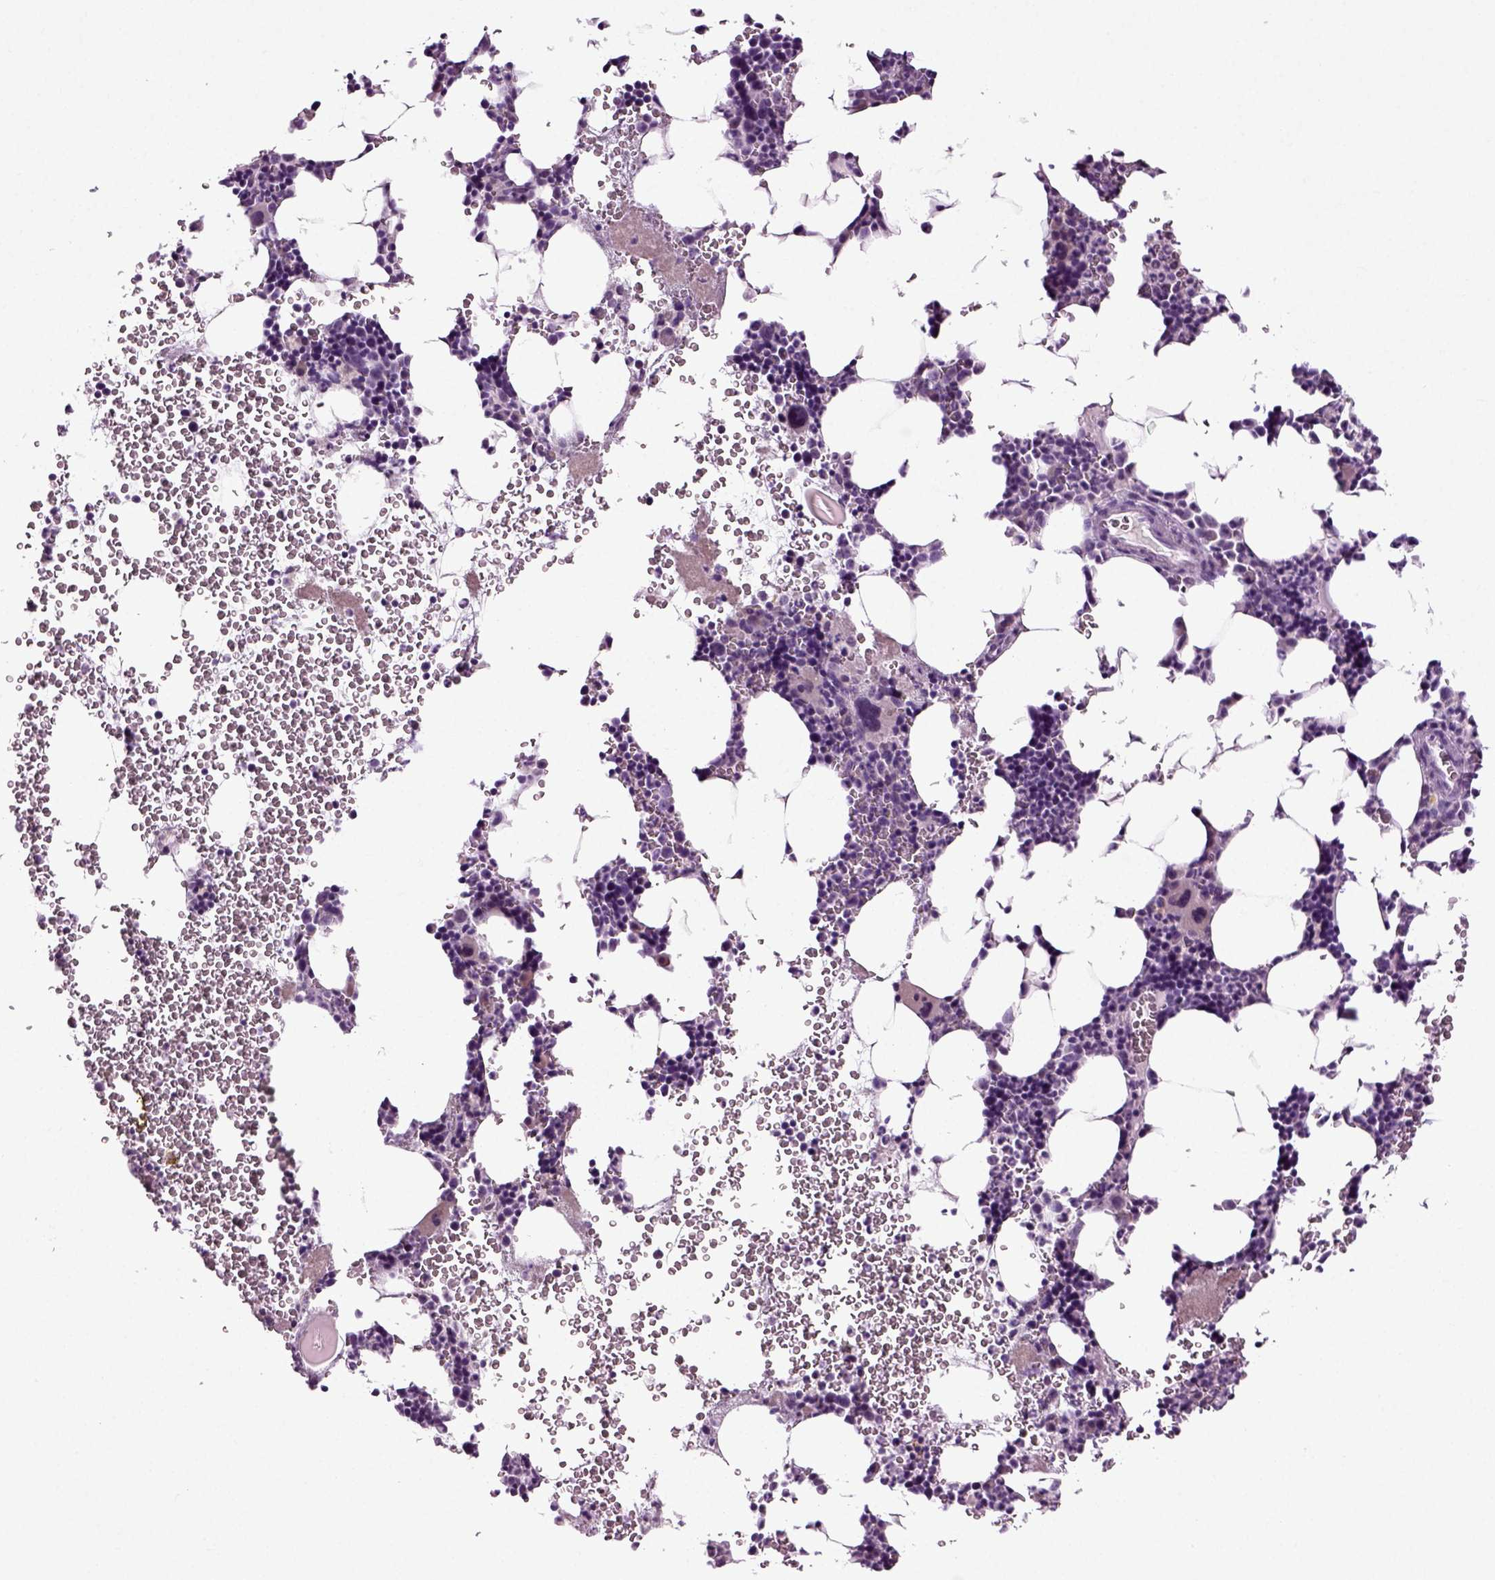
{"staining": {"intensity": "negative", "quantity": "none", "location": "none"}, "tissue": "bone marrow", "cell_type": "Hematopoietic cells", "image_type": "normal", "snomed": [{"axis": "morphology", "description": "Normal tissue, NOS"}, {"axis": "topography", "description": "Bone marrow"}], "caption": "A high-resolution photomicrograph shows immunohistochemistry (IHC) staining of benign bone marrow, which reveals no significant expression in hematopoietic cells.", "gene": "SPATA17", "patient": {"sex": "male", "age": 44}}